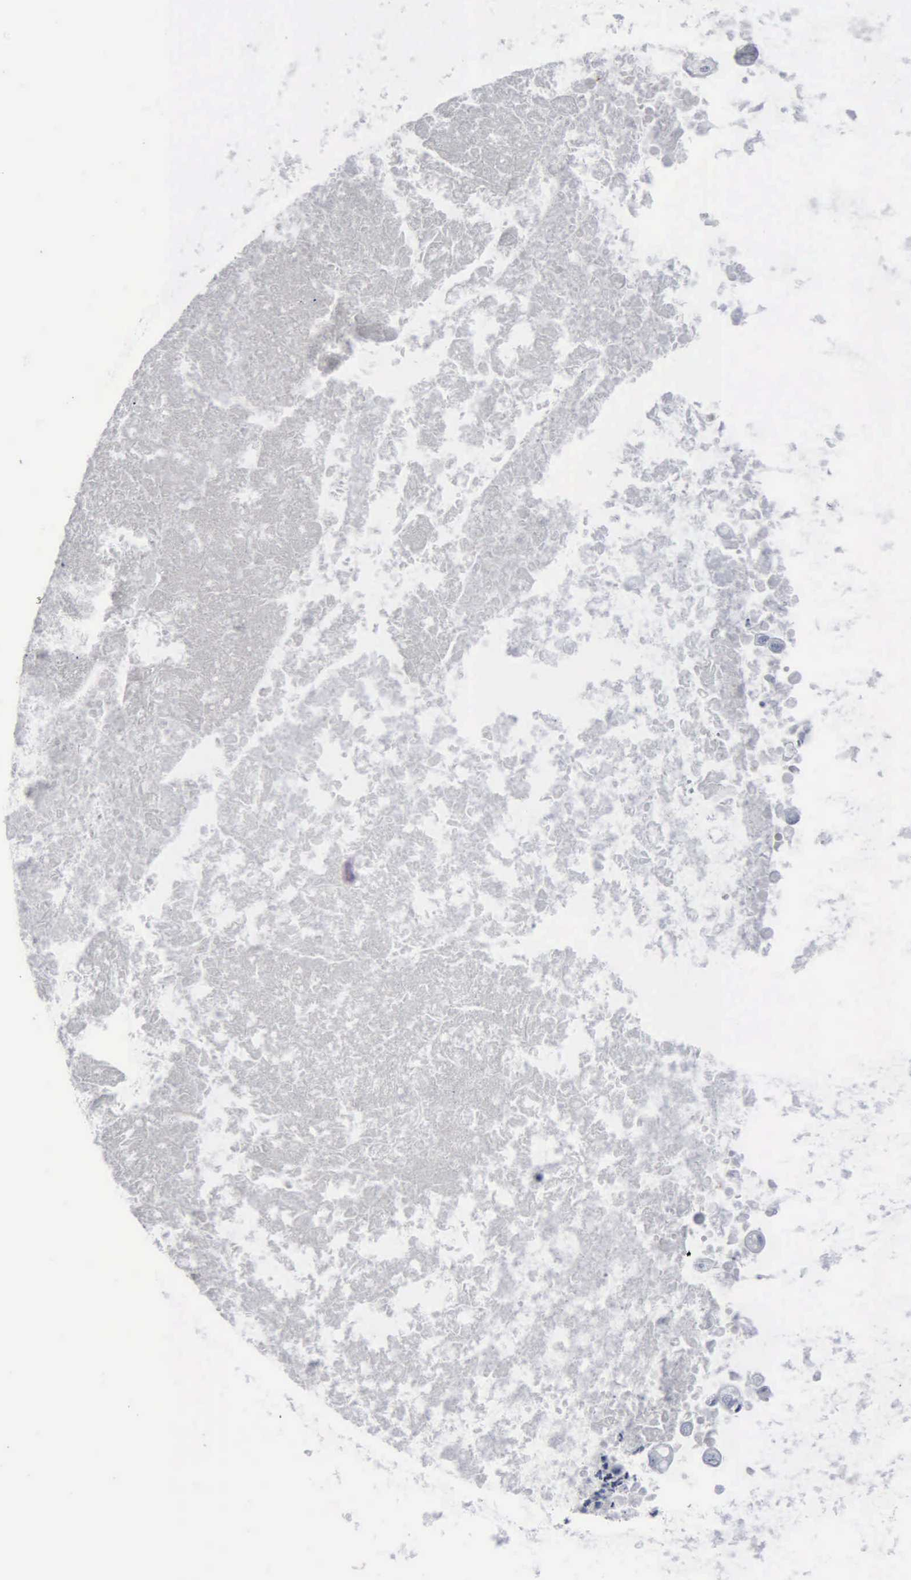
{"staining": {"intensity": "negative", "quantity": "none", "location": "none"}, "tissue": "ovarian cancer", "cell_type": "Tumor cells", "image_type": "cancer", "snomed": [{"axis": "morphology", "description": "Cystadenocarcinoma, mucinous, NOS"}, {"axis": "topography", "description": "Ovary"}], "caption": "Protein analysis of ovarian cancer (mucinous cystadenocarcinoma) displays no significant staining in tumor cells.", "gene": "FGF2", "patient": {"sex": "female", "age": 37}}